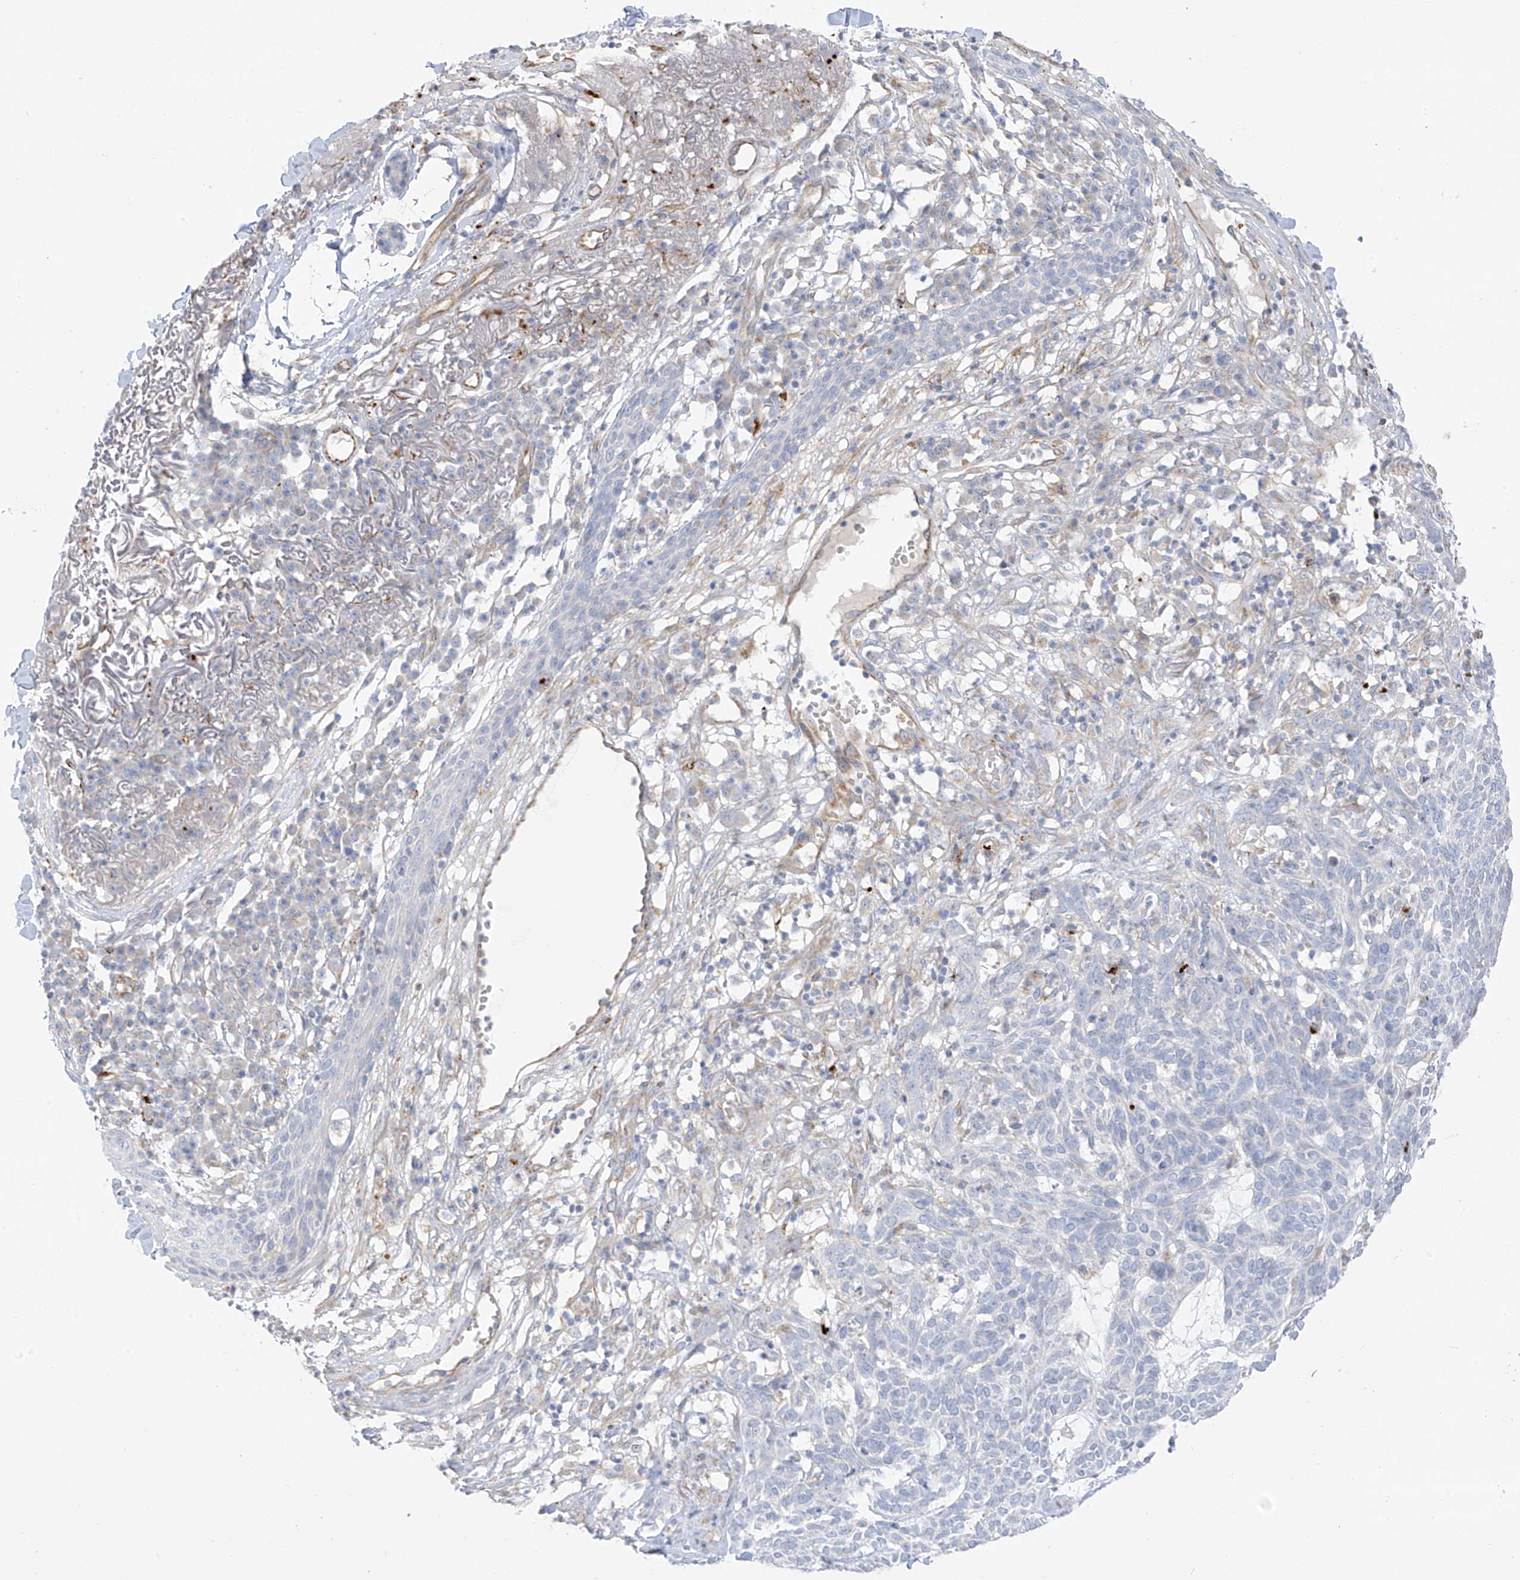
{"staining": {"intensity": "negative", "quantity": "none", "location": "none"}, "tissue": "skin cancer", "cell_type": "Tumor cells", "image_type": "cancer", "snomed": [{"axis": "morphology", "description": "Squamous cell carcinoma, NOS"}, {"axis": "topography", "description": "Skin"}], "caption": "An image of skin cancer (squamous cell carcinoma) stained for a protein displays no brown staining in tumor cells.", "gene": "TAL2", "patient": {"sex": "female", "age": 90}}